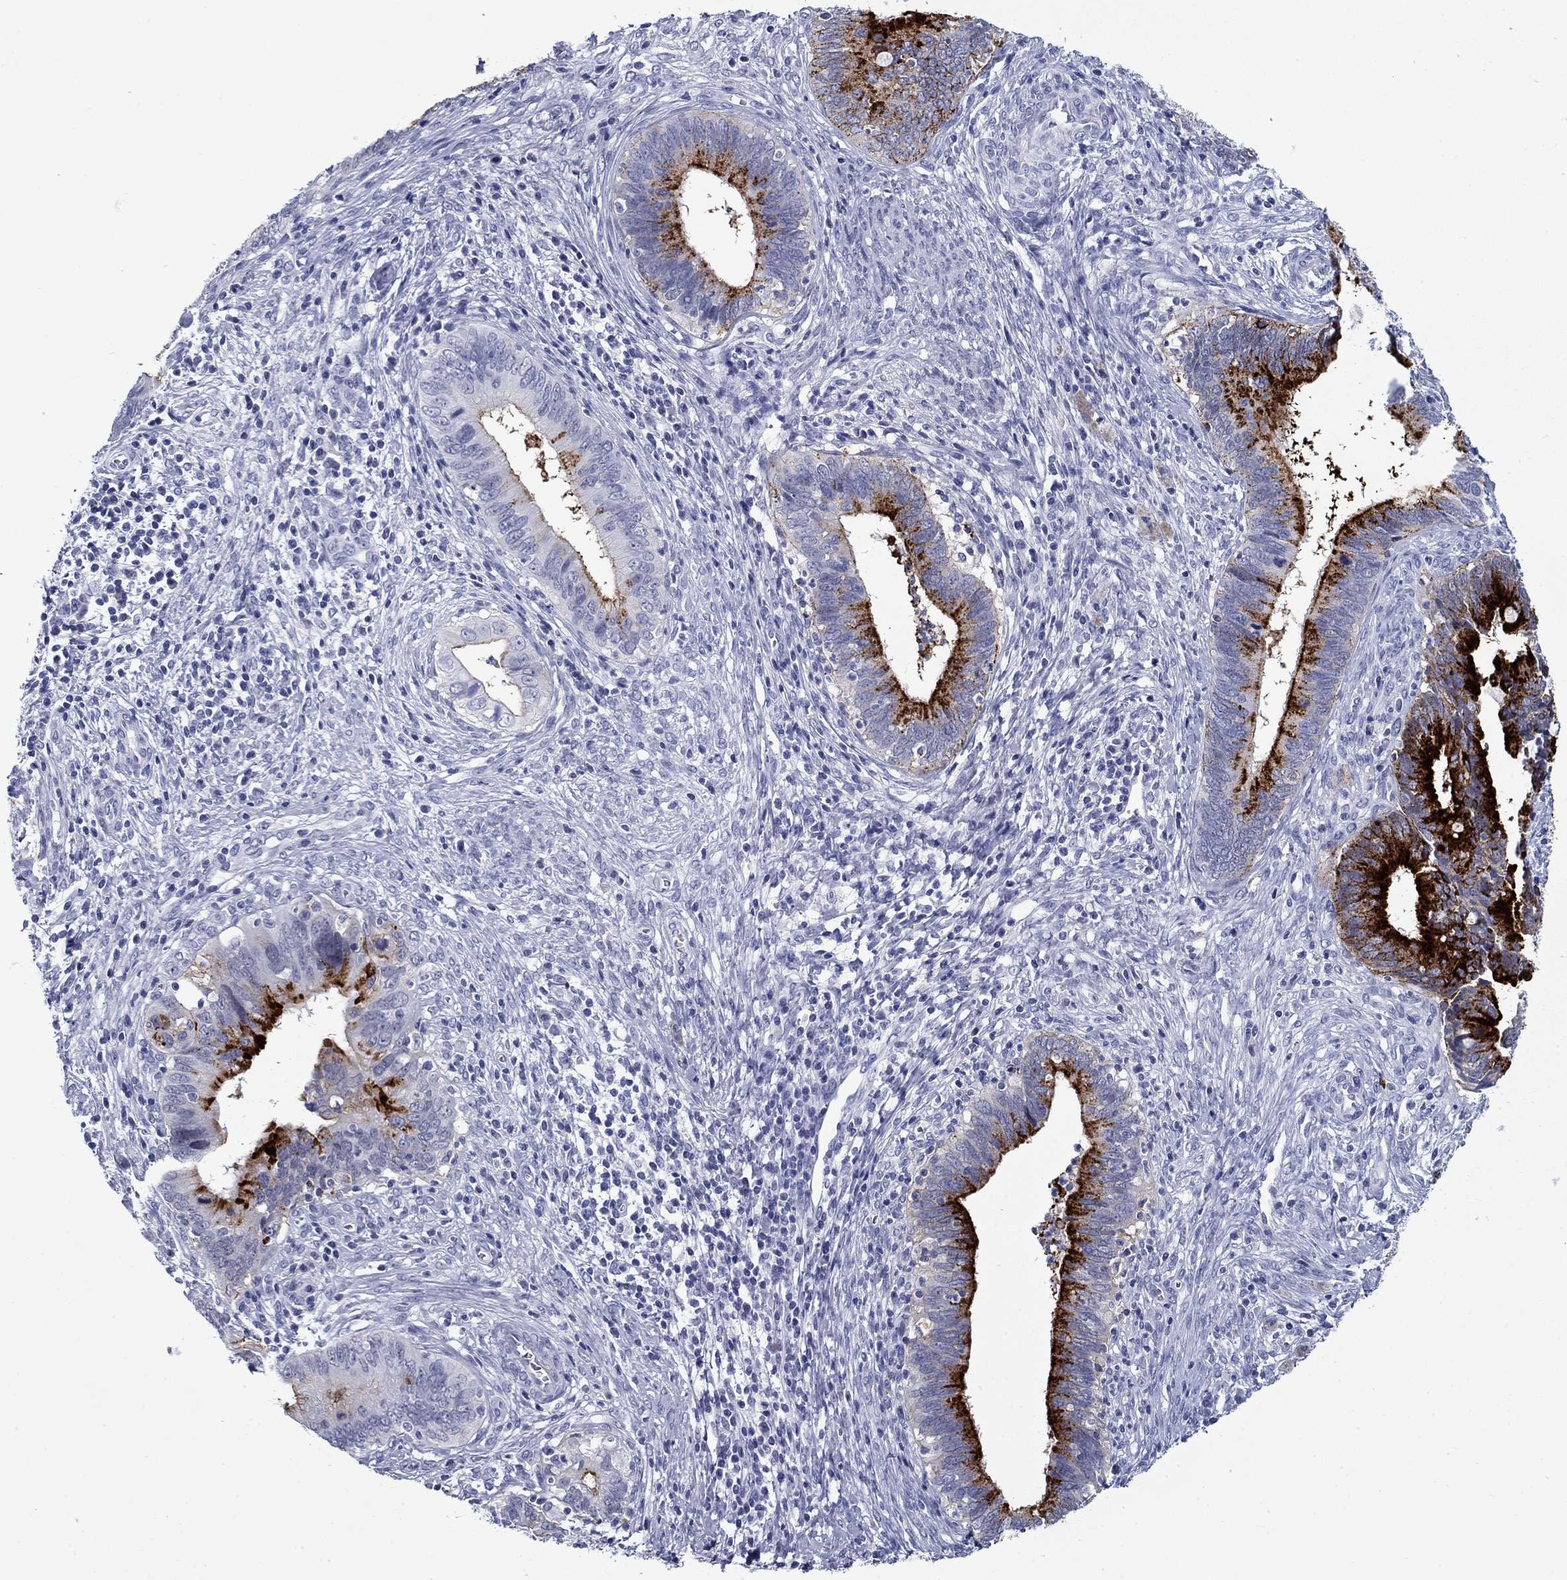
{"staining": {"intensity": "strong", "quantity": "25%-75%", "location": "cytoplasmic/membranous"}, "tissue": "cervical cancer", "cell_type": "Tumor cells", "image_type": "cancer", "snomed": [{"axis": "morphology", "description": "Adenocarcinoma, NOS"}, {"axis": "topography", "description": "Cervix"}], "caption": "High-power microscopy captured an immunohistochemistry (IHC) photomicrograph of adenocarcinoma (cervical), revealing strong cytoplasmic/membranous positivity in about 25%-75% of tumor cells. (DAB IHC, brown staining for protein, blue staining for nuclei).", "gene": "C4orf19", "patient": {"sex": "female", "age": 42}}